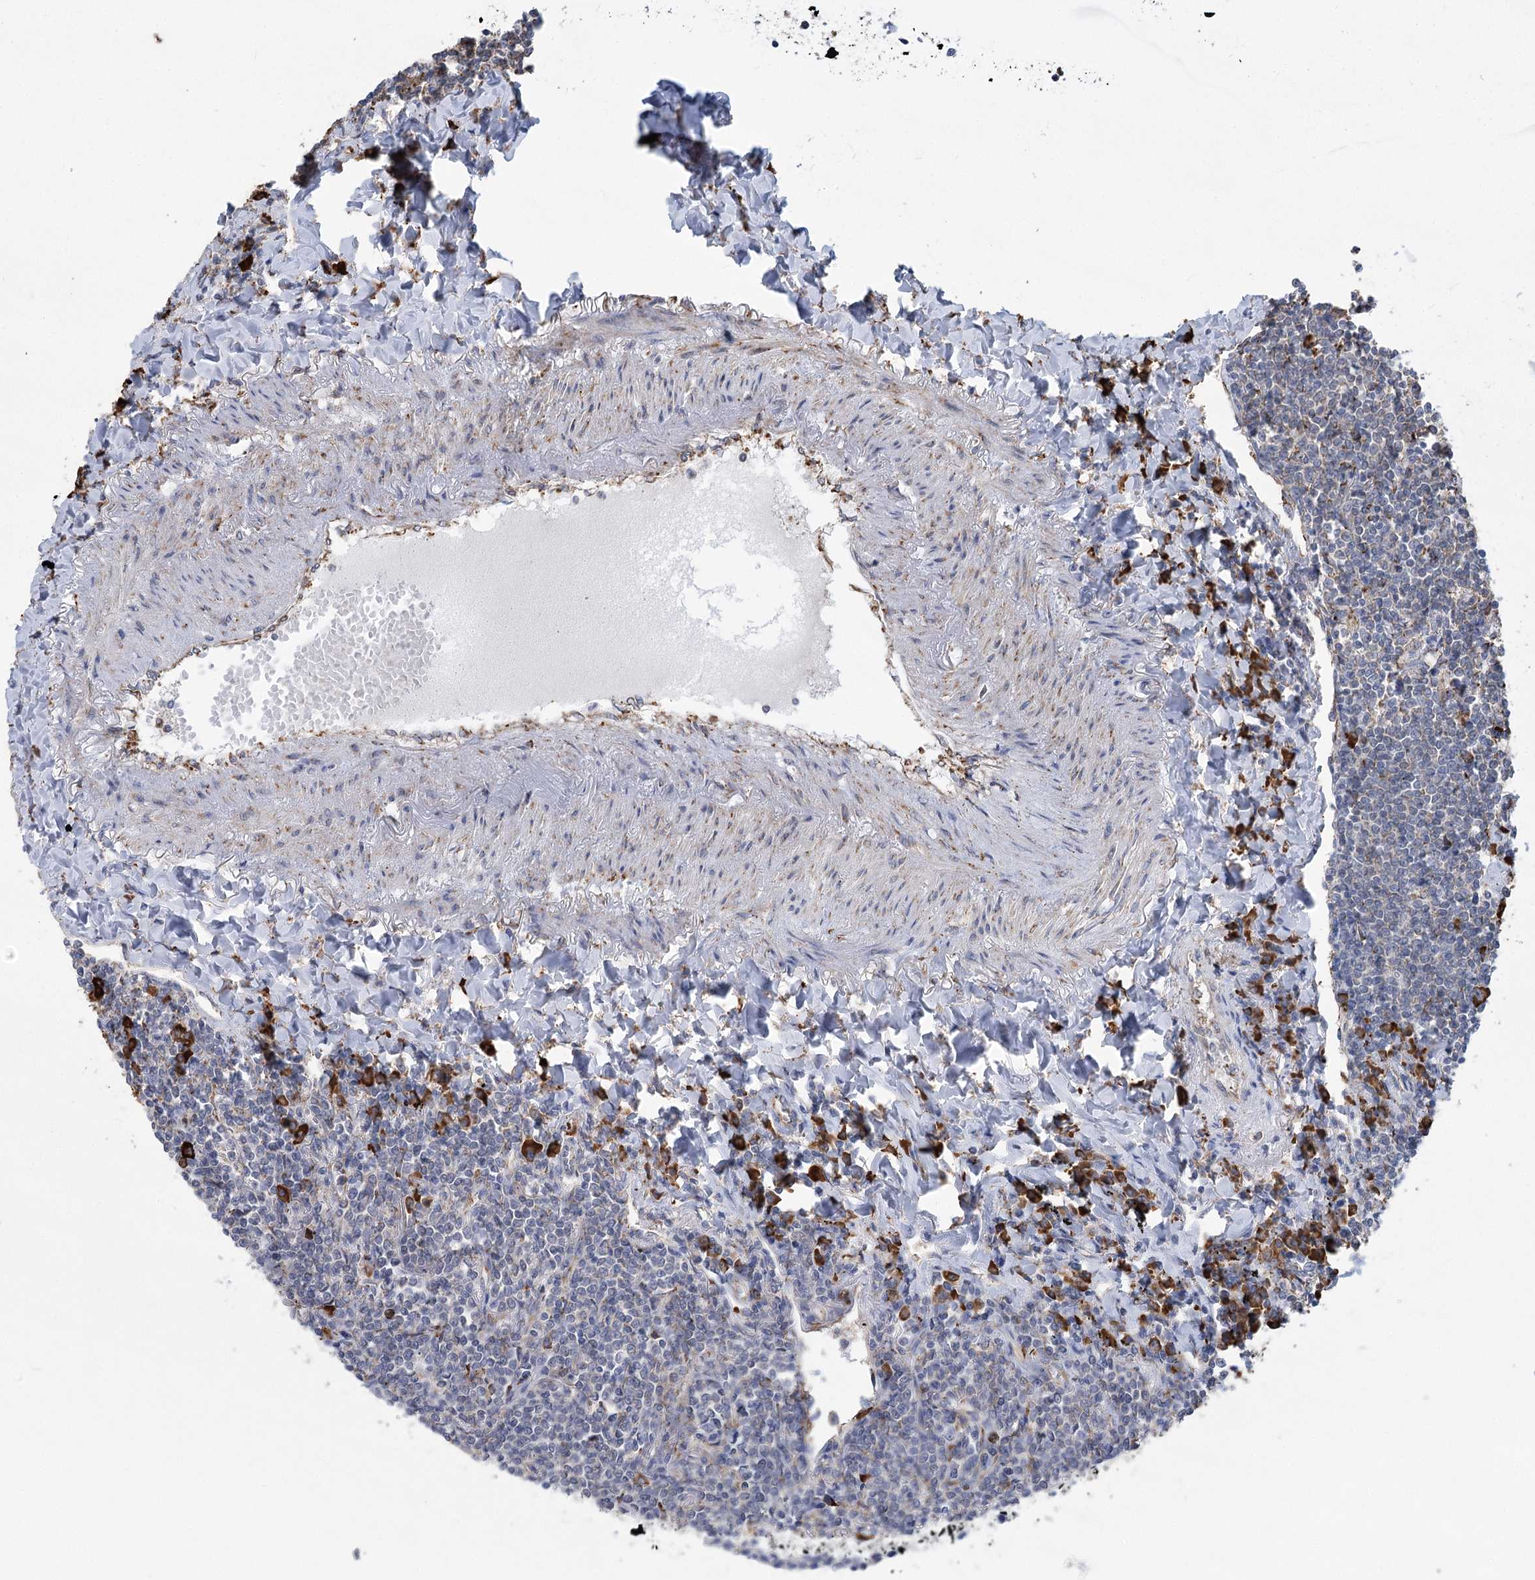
{"staining": {"intensity": "negative", "quantity": "none", "location": "none"}, "tissue": "lymphoma", "cell_type": "Tumor cells", "image_type": "cancer", "snomed": [{"axis": "morphology", "description": "Malignant lymphoma, non-Hodgkin's type, Low grade"}, {"axis": "topography", "description": "Lung"}], "caption": "This is an IHC photomicrograph of human malignant lymphoma, non-Hodgkin's type (low-grade). There is no positivity in tumor cells.", "gene": "METTL24", "patient": {"sex": "female", "age": 71}}